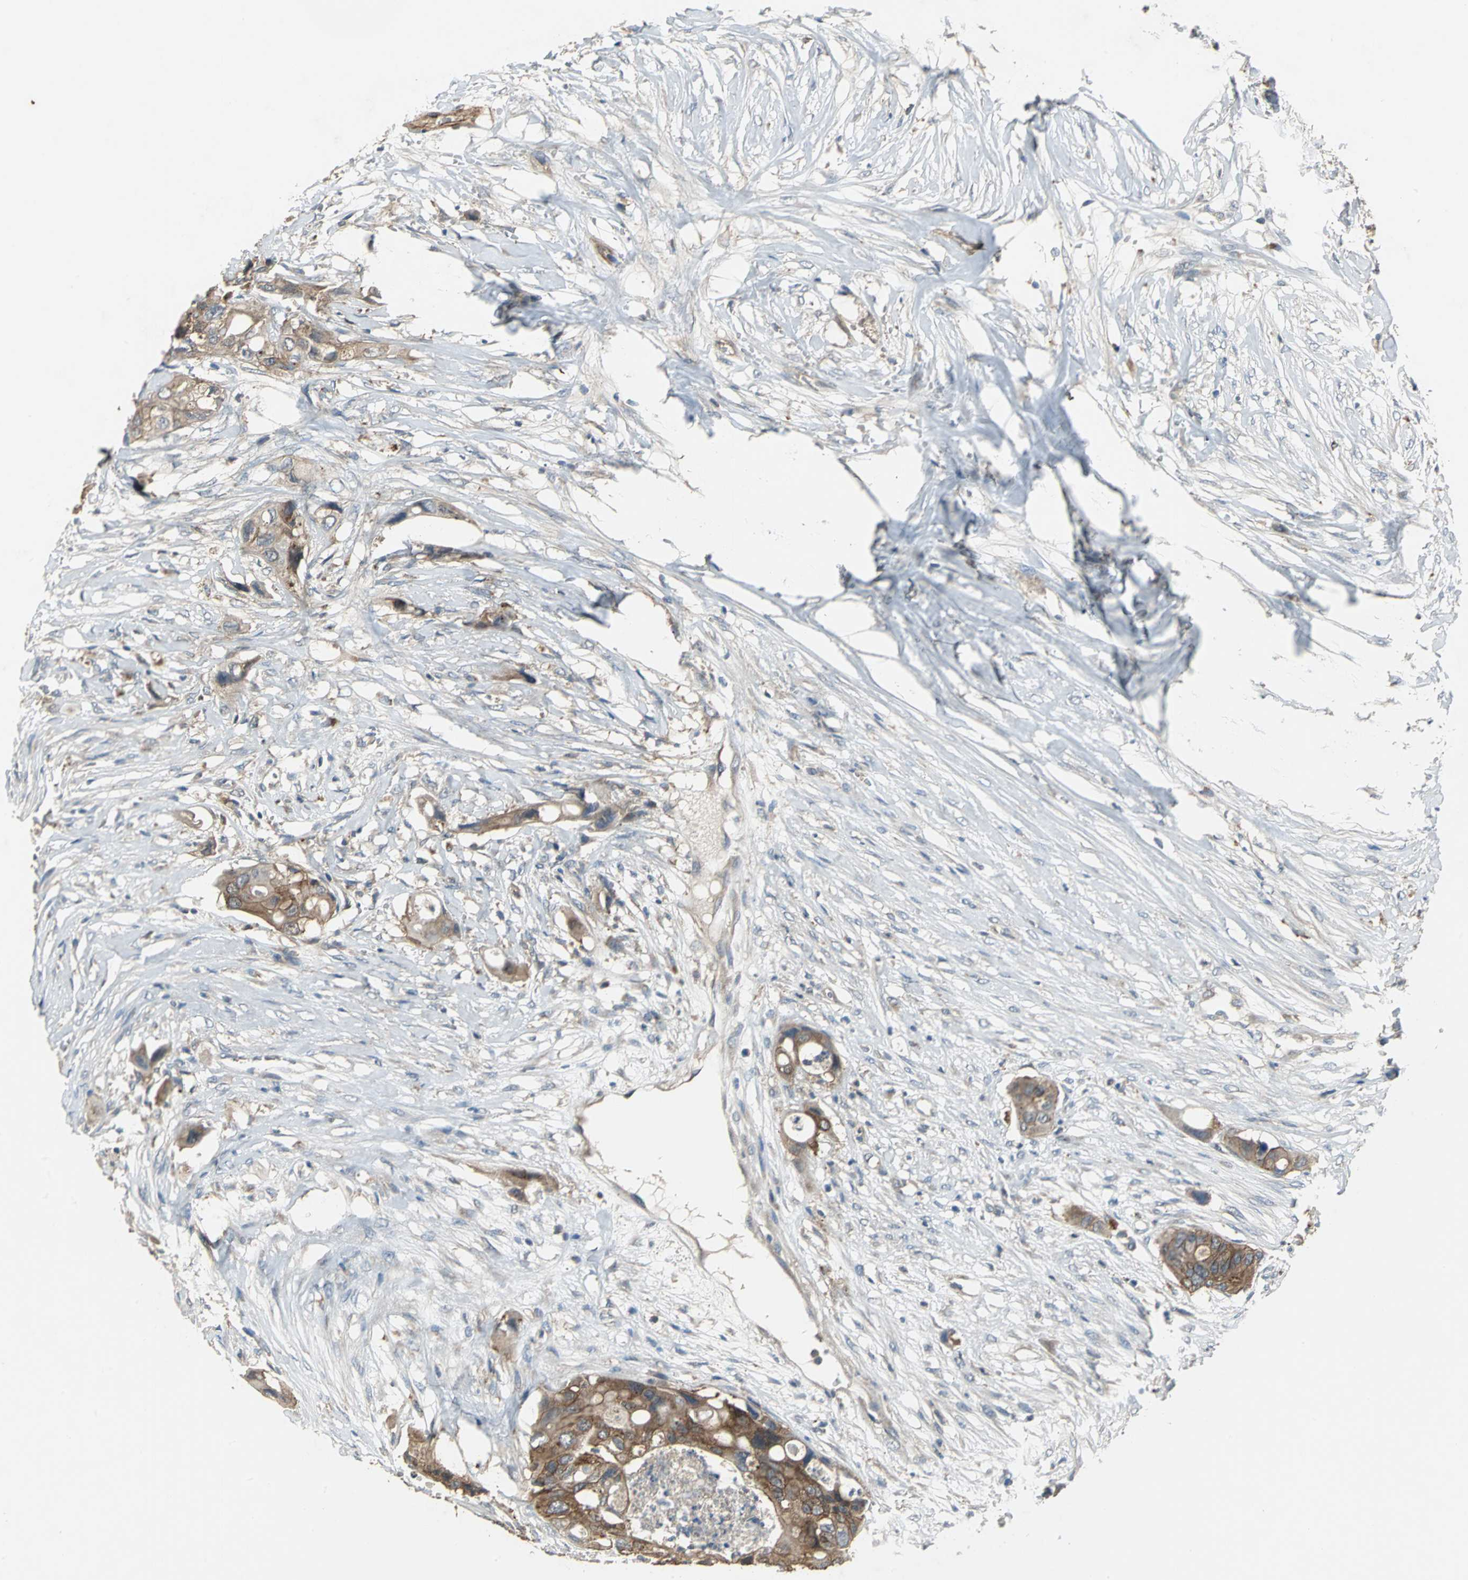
{"staining": {"intensity": "moderate", "quantity": ">75%", "location": "cytoplasmic/membranous"}, "tissue": "colorectal cancer", "cell_type": "Tumor cells", "image_type": "cancer", "snomed": [{"axis": "morphology", "description": "Adenocarcinoma, NOS"}, {"axis": "topography", "description": "Colon"}], "caption": "Adenocarcinoma (colorectal) was stained to show a protein in brown. There is medium levels of moderate cytoplasmic/membranous expression in about >75% of tumor cells.", "gene": "MET", "patient": {"sex": "female", "age": 57}}